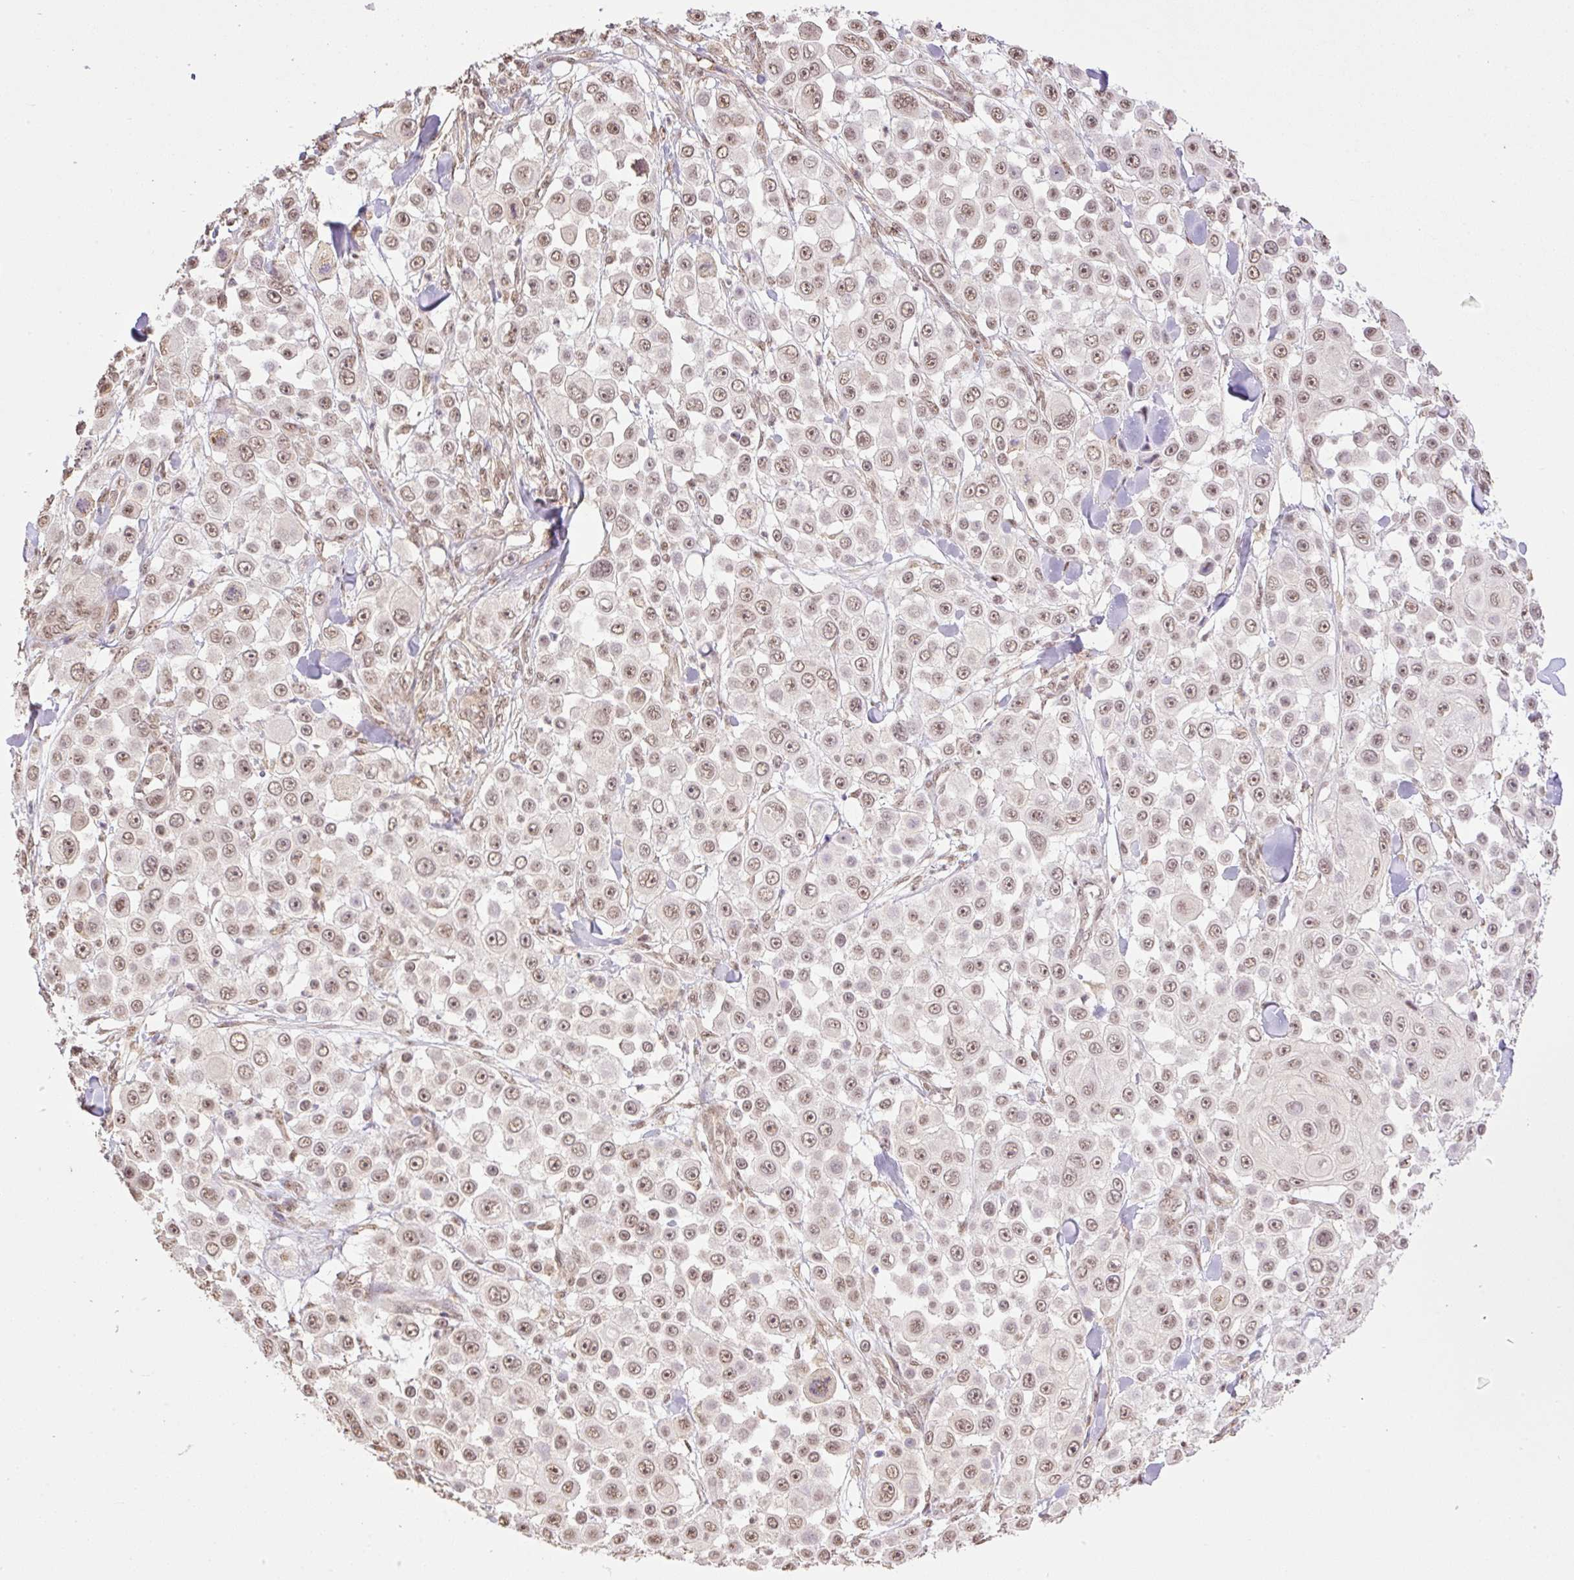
{"staining": {"intensity": "moderate", "quantity": ">75%", "location": "nuclear"}, "tissue": "skin cancer", "cell_type": "Tumor cells", "image_type": "cancer", "snomed": [{"axis": "morphology", "description": "Squamous cell carcinoma, NOS"}, {"axis": "topography", "description": "Skin"}], "caption": "The immunohistochemical stain shows moderate nuclear staining in tumor cells of skin cancer (squamous cell carcinoma) tissue.", "gene": "VPS25", "patient": {"sex": "male", "age": 67}}